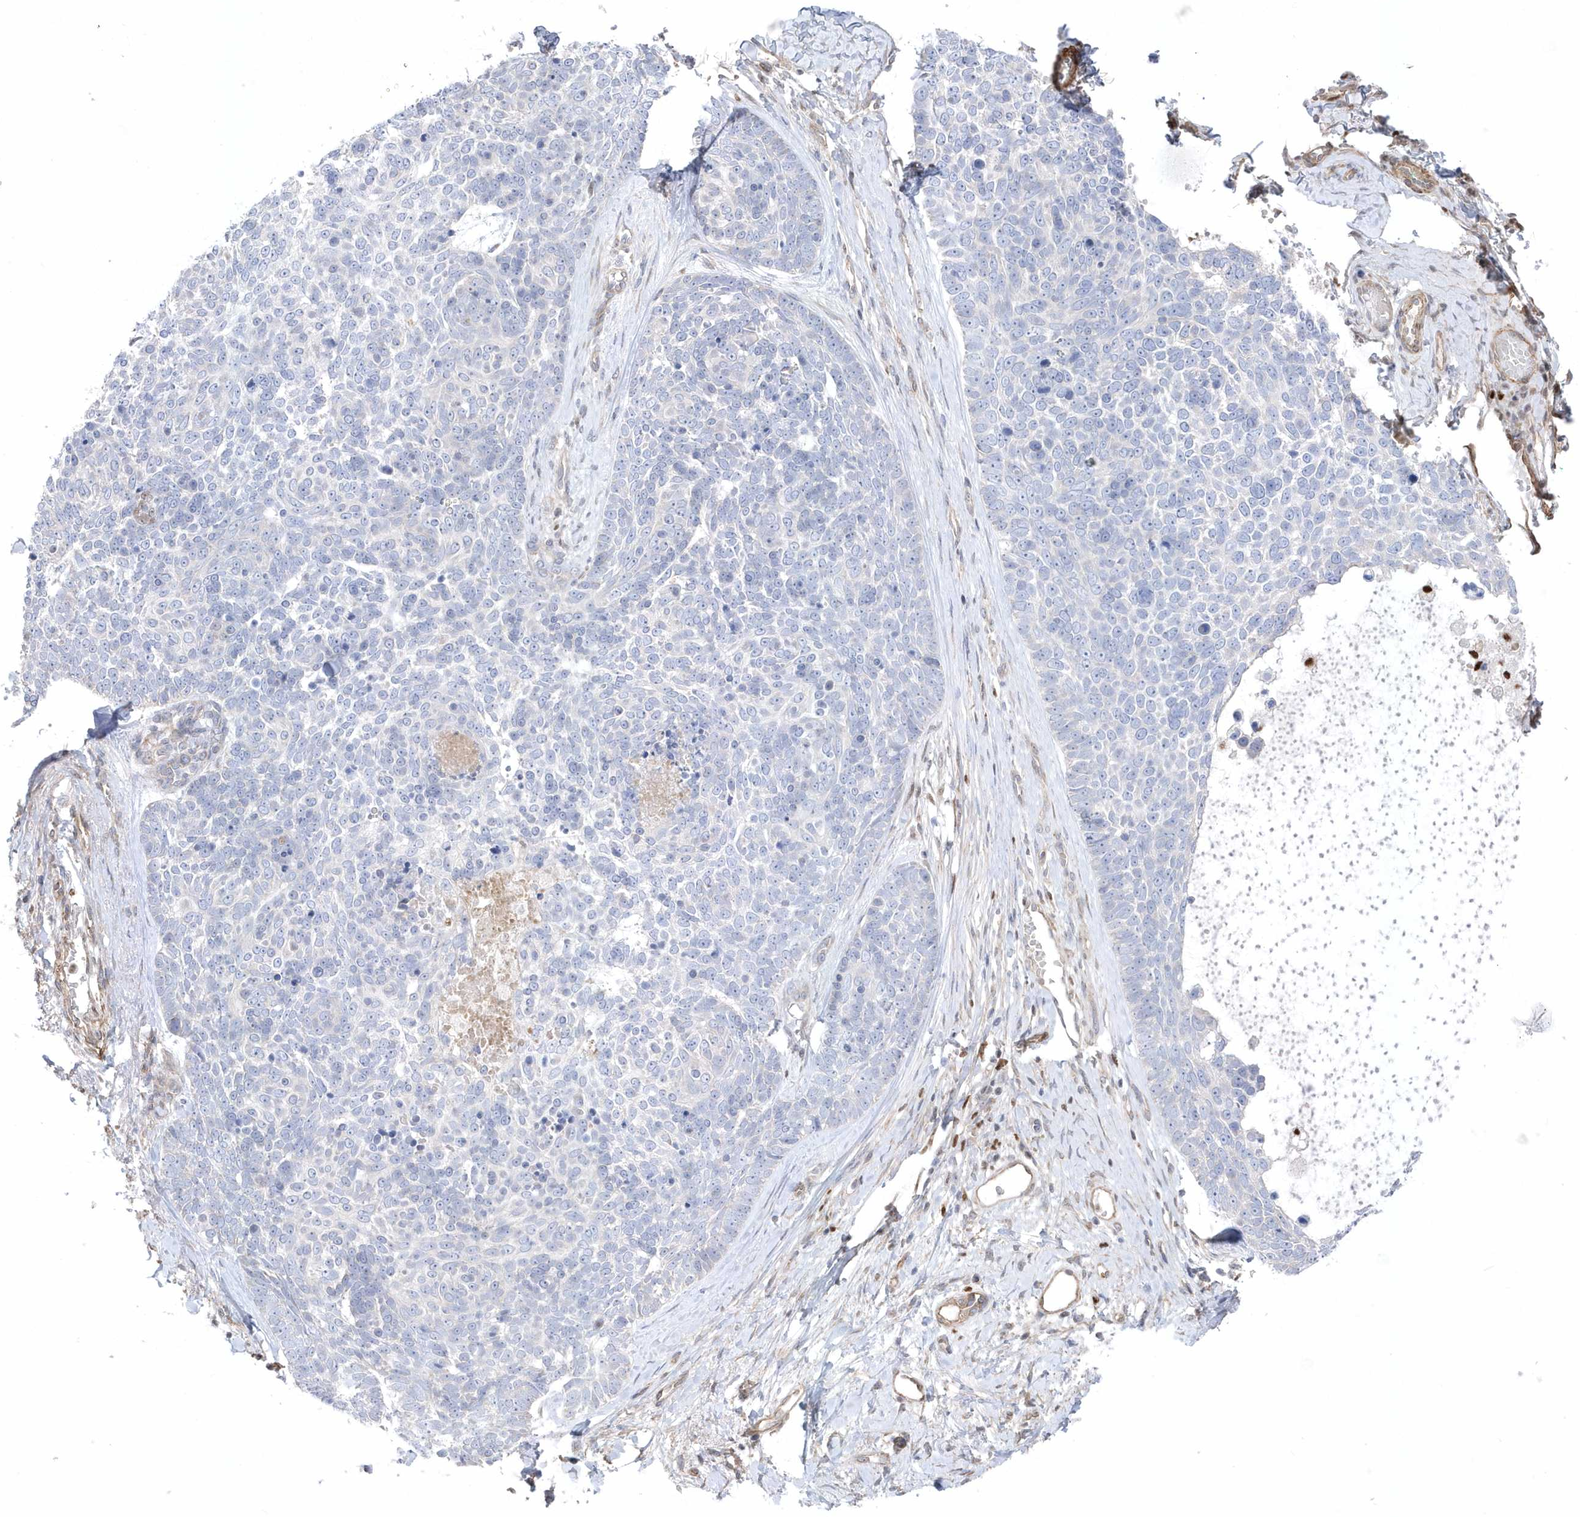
{"staining": {"intensity": "negative", "quantity": "none", "location": "none"}, "tissue": "skin cancer", "cell_type": "Tumor cells", "image_type": "cancer", "snomed": [{"axis": "morphology", "description": "Basal cell carcinoma"}, {"axis": "topography", "description": "Skin"}], "caption": "Micrograph shows no protein staining in tumor cells of basal cell carcinoma (skin) tissue.", "gene": "GTPBP6", "patient": {"sex": "female", "age": 81}}